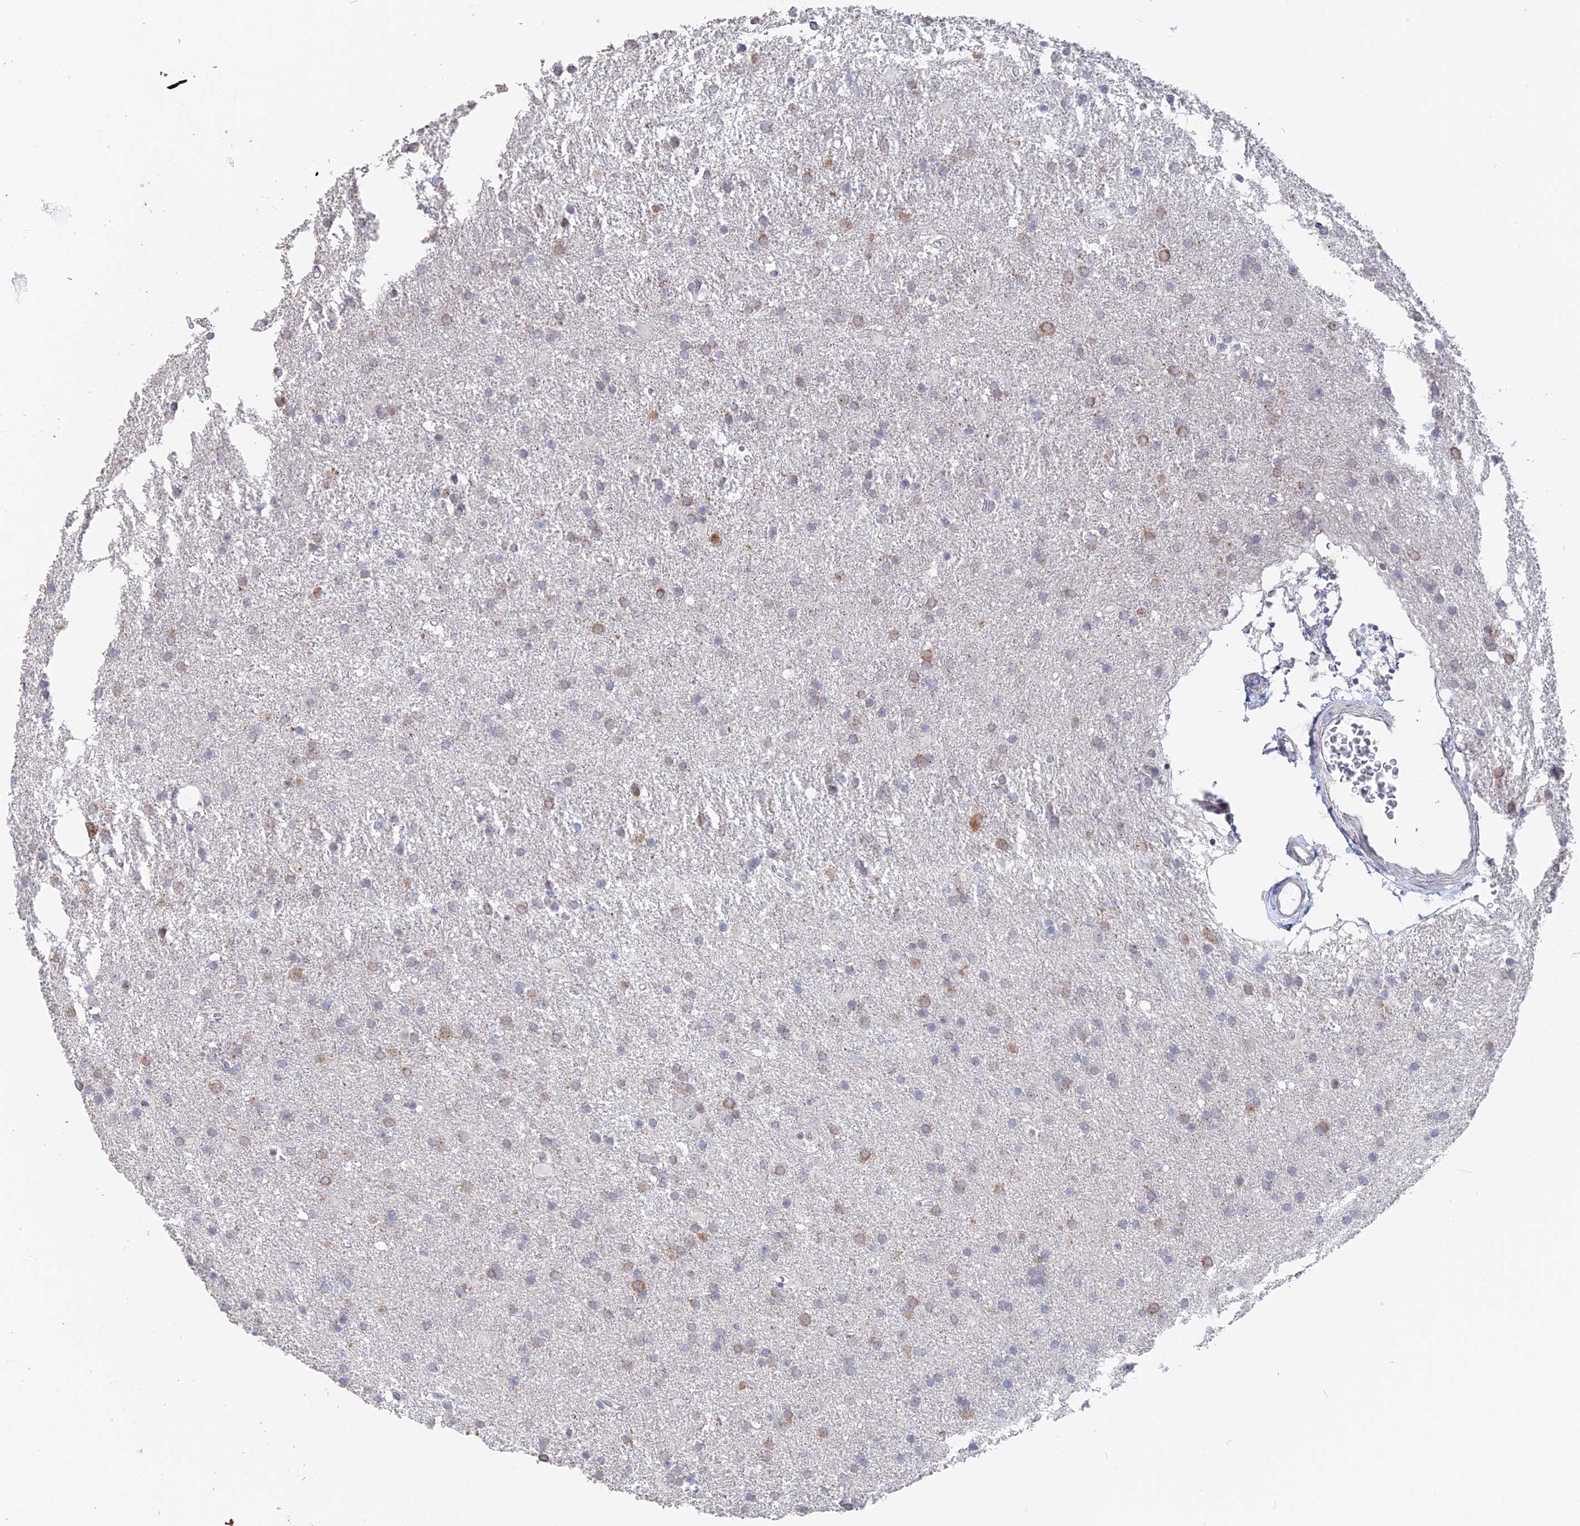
{"staining": {"intensity": "moderate", "quantity": "<25%", "location": "cytoplasmic/membranous"}, "tissue": "glioma", "cell_type": "Tumor cells", "image_type": "cancer", "snomed": [{"axis": "morphology", "description": "Glioma, malignant, High grade"}, {"axis": "topography", "description": "Brain"}], "caption": "Glioma stained with a brown dye reveals moderate cytoplasmic/membranous positive expression in about <25% of tumor cells.", "gene": "SEMG2", "patient": {"sex": "male", "age": 77}}